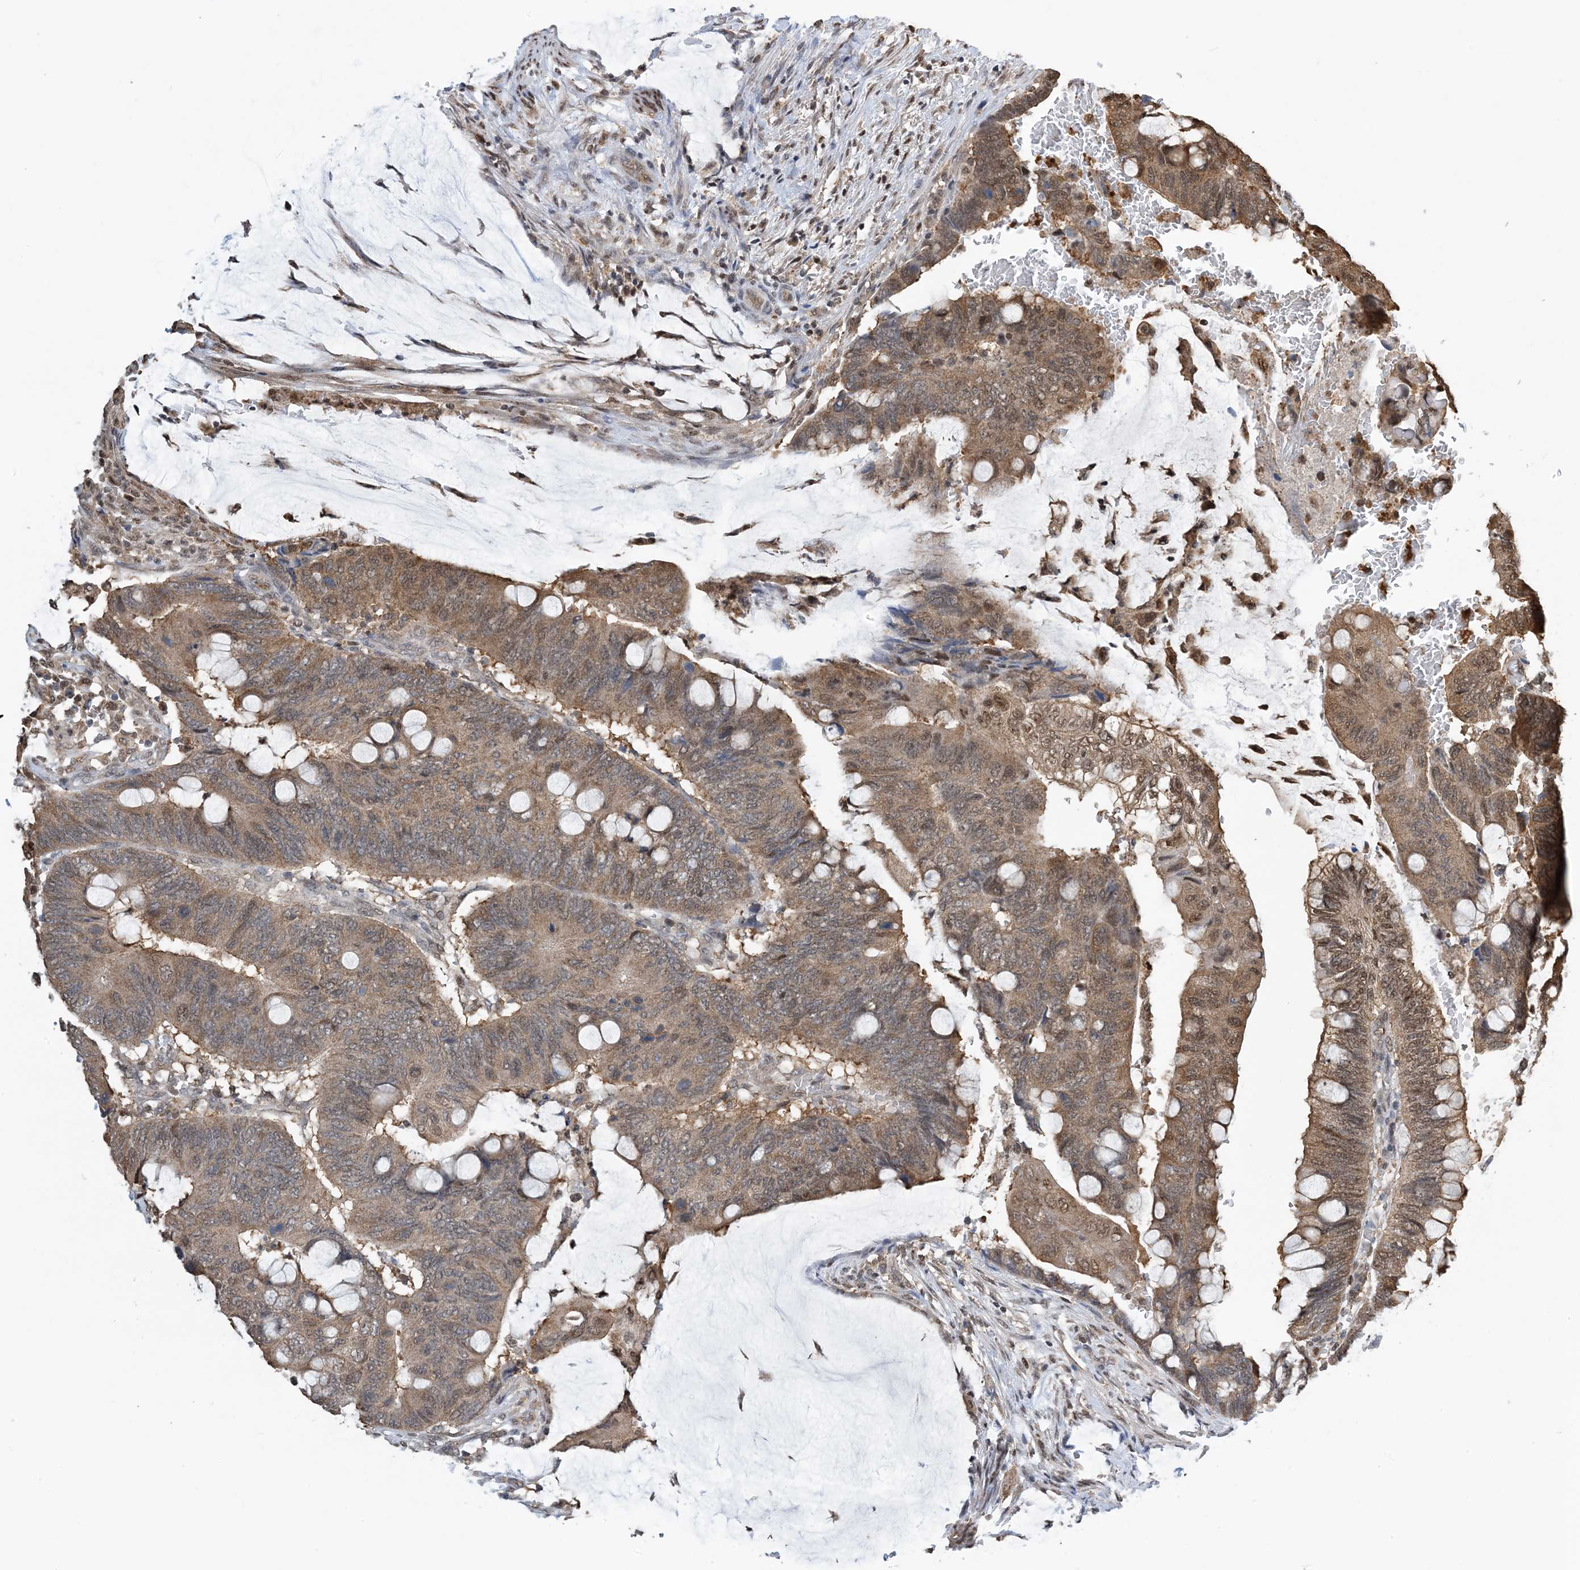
{"staining": {"intensity": "moderate", "quantity": ">75%", "location": "cytoplasmic/membranous,nuclear"}, "tissue": "colorectal cancer", "cell_type": "Tumor cells", "image_type": "cancer", "snomed": [{"axis": "morphology", "description": "Normal tissue, NOS"}, {"axis": "morphology", "description": "Adenocarcinoma, NOS"}, {"axis": "topography", "description": "Rectum"}, {"axis": "topography", "description": "Peripheral nerve tissue"}], "caption": "Immunohistochemistry (IHC) of human adenocarcinoma (colorectal) reveals medium levels of moderate cytoplasmic/membranous and nuclear expression in approximately >75% of tumor cells. Using DAB (3,3'-diaminobenzidine) (brown) and hematoxylin (blue) stains, captured at high magnification using brightfield microscopy.", "gene": "HSPA1A", "patient": {"sex": "male", "age": 92}}